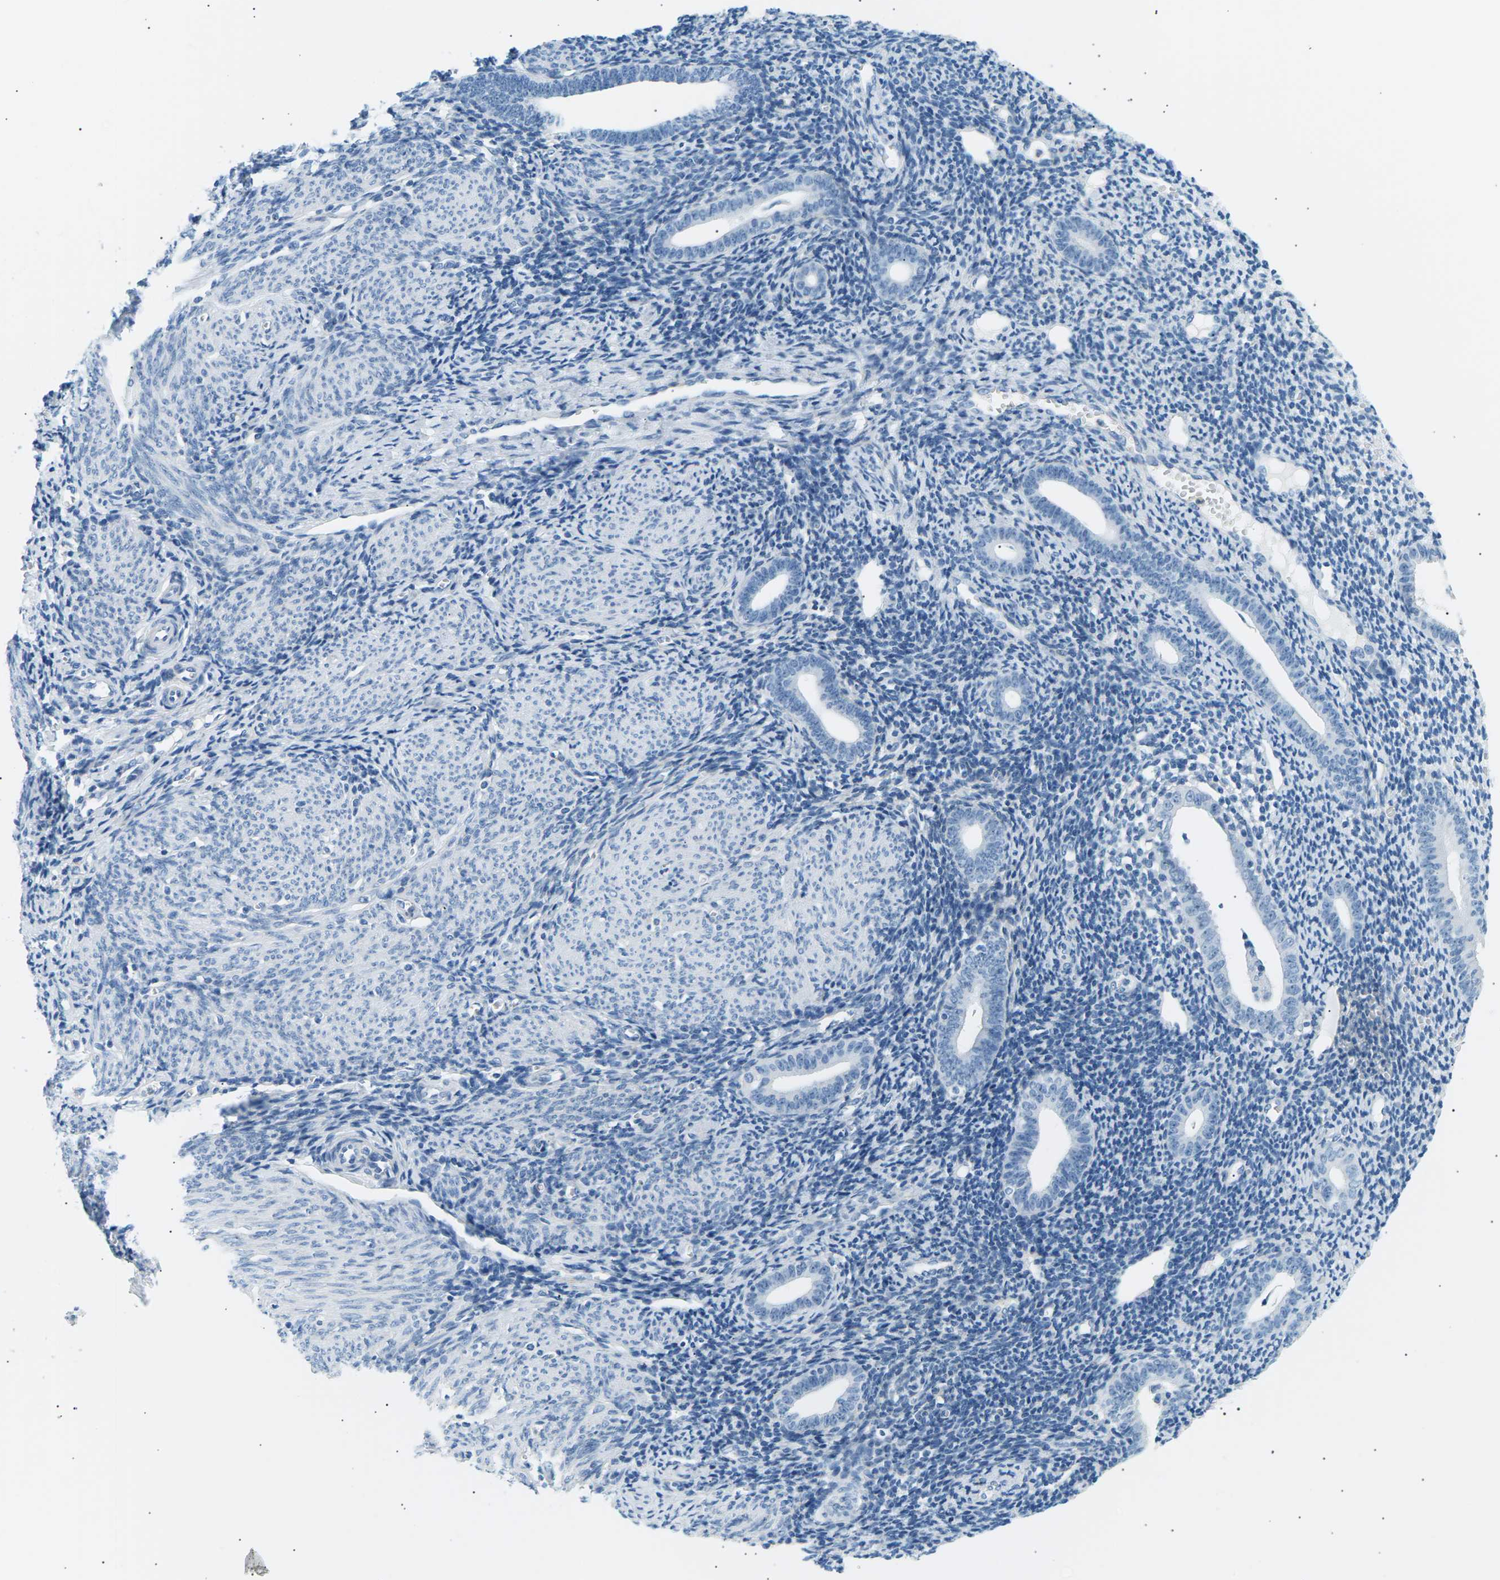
{"staining": {"intensity": "negative", "quantity": "none", "location": "none"}, "tissue": "endometrium", "cell_type": "Cells in endometrial stroma", "image_type": "normal", "snomed": [{"axis": "morphology", "description": "Normal tissue, NOS"}, {"axis": "topography", "description": "Endometrium"}], "caption": "DAB immunohistochemical staining of benign endometrium demonstrates no significant expression in cells in endometrial stroma. (DAB (3,3'-diaminobenzidine) IHC visualized using brightfield microscopy, high magnification).", "gene": "SEPTIN5", "patient": {"sex": "female", "age": 50}}